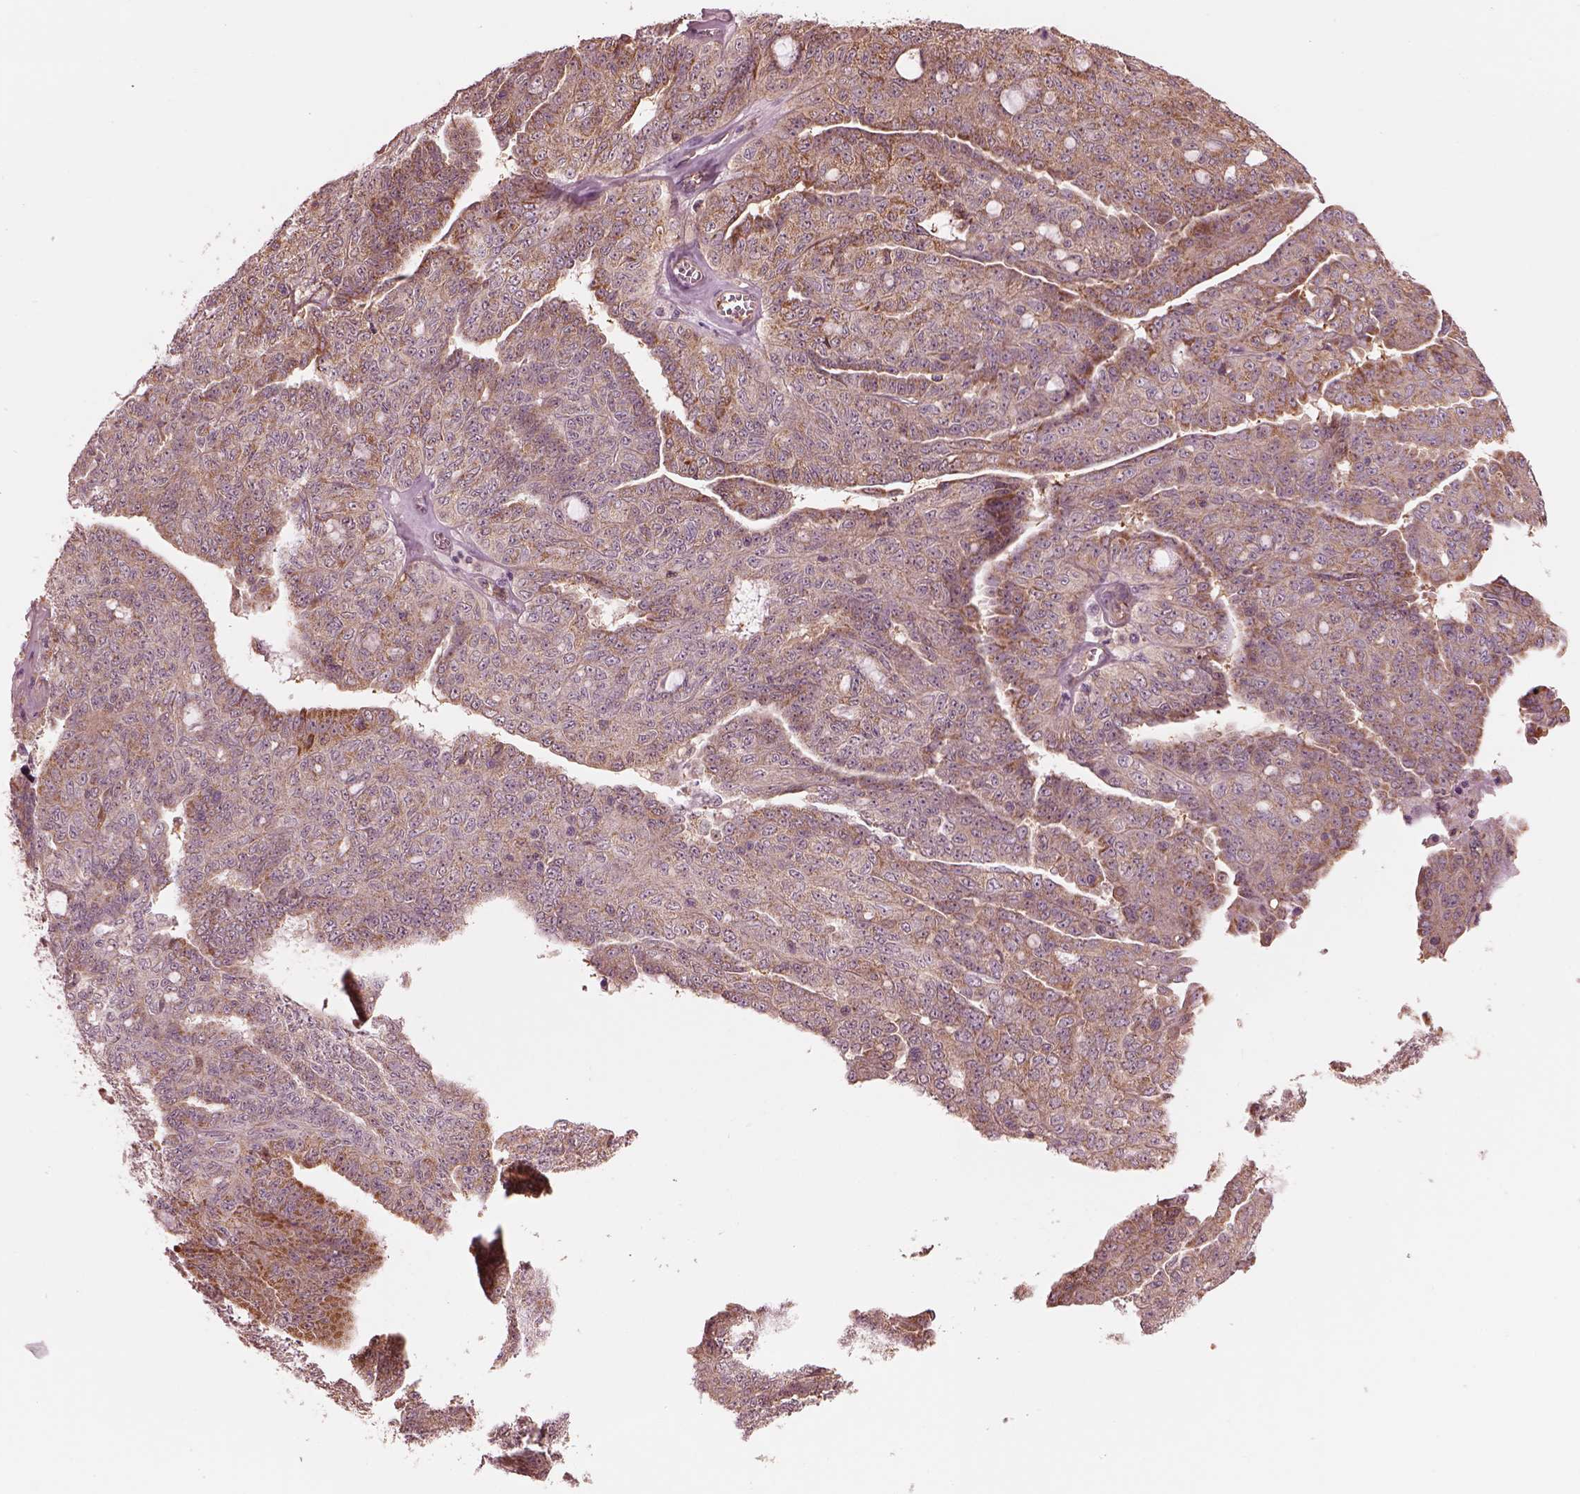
{"staining": {"intensity": "moderate", "quantity": "25%-75%", "location": "cytoplasmic/membranous"}, "tissue": "ovarian cancer", "cell_type": "Tumor cells", "image_type": "cancer", "snomed": [{"axis": "morphology", "description": "Cystadenocarcinoma, serous, NOS"}, {"axis": "topography", "description": "Ovary"}], "caption": "The immunohistochemical stain shows moderate cytoplasmic/membranous expression in tumor cells of ovarian cancer tissue. (DAB IHC with brightfield microscopy, high magnification).", "gene": "STK33", "patient": {"sex": "female", "age": 71}}